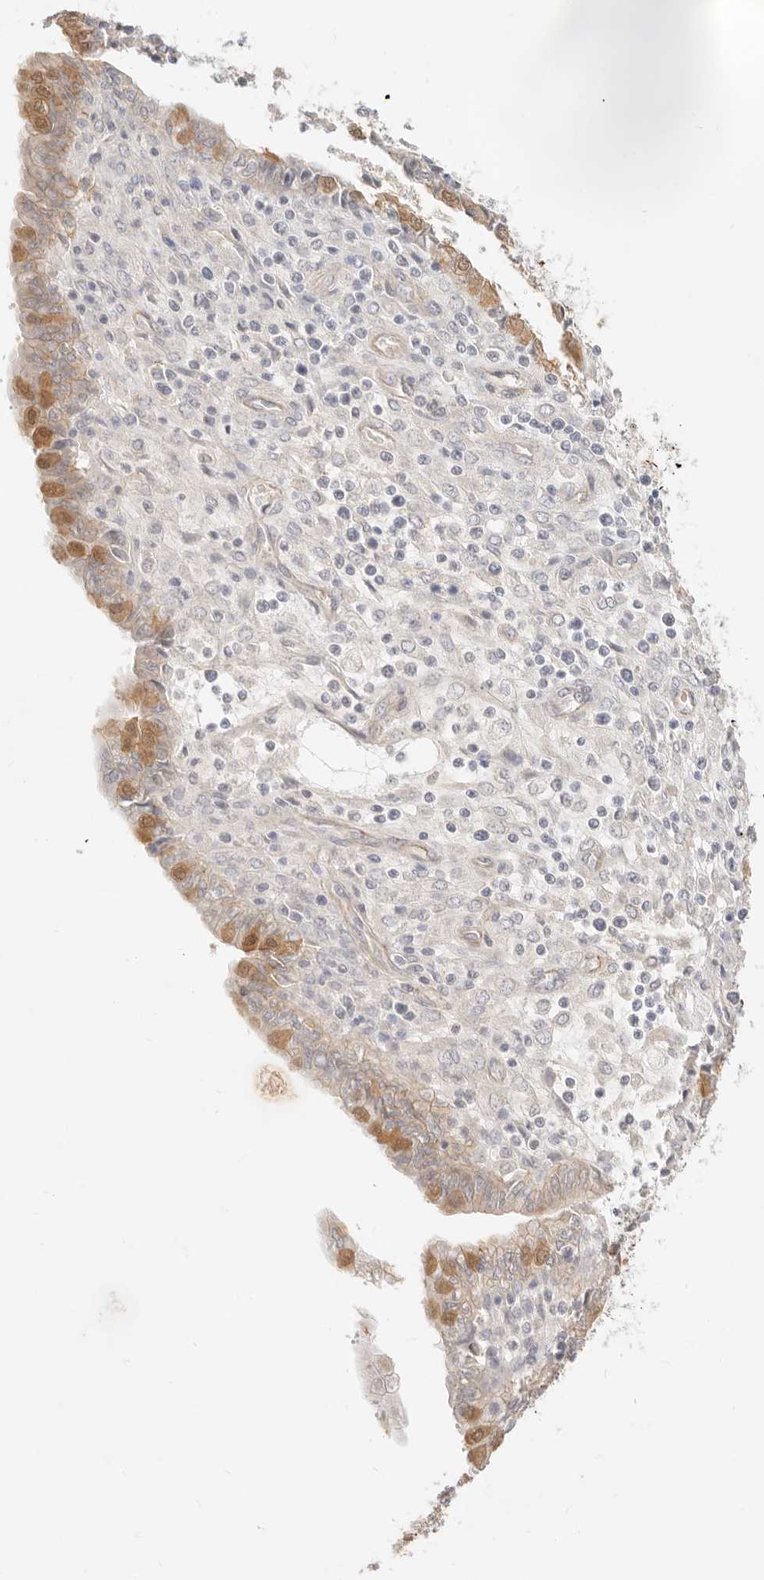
{"staining": {"intensity": "moderate", "quantity": "<25%", "location": "cytoplasmic/membranous"}, "tissue": "endometrial cancer", "cell_type": "Tumor cells", "image_type": "cancer", "snomed": [{"axis": "morphology", "description": "Normal tissue, NOS"}, {"axis": "morphology", "description": "Adenocarcinoma, NOS"}, {"axis": "topography", "description": "Endometrium"}], "caption": "Endometrial cancer (adenocarcinoma) stained with a protein marker exhibits moderate staining in tumor cells.", "gene": "UBXN10", "patient": {"sex": "female", "age": 53}}